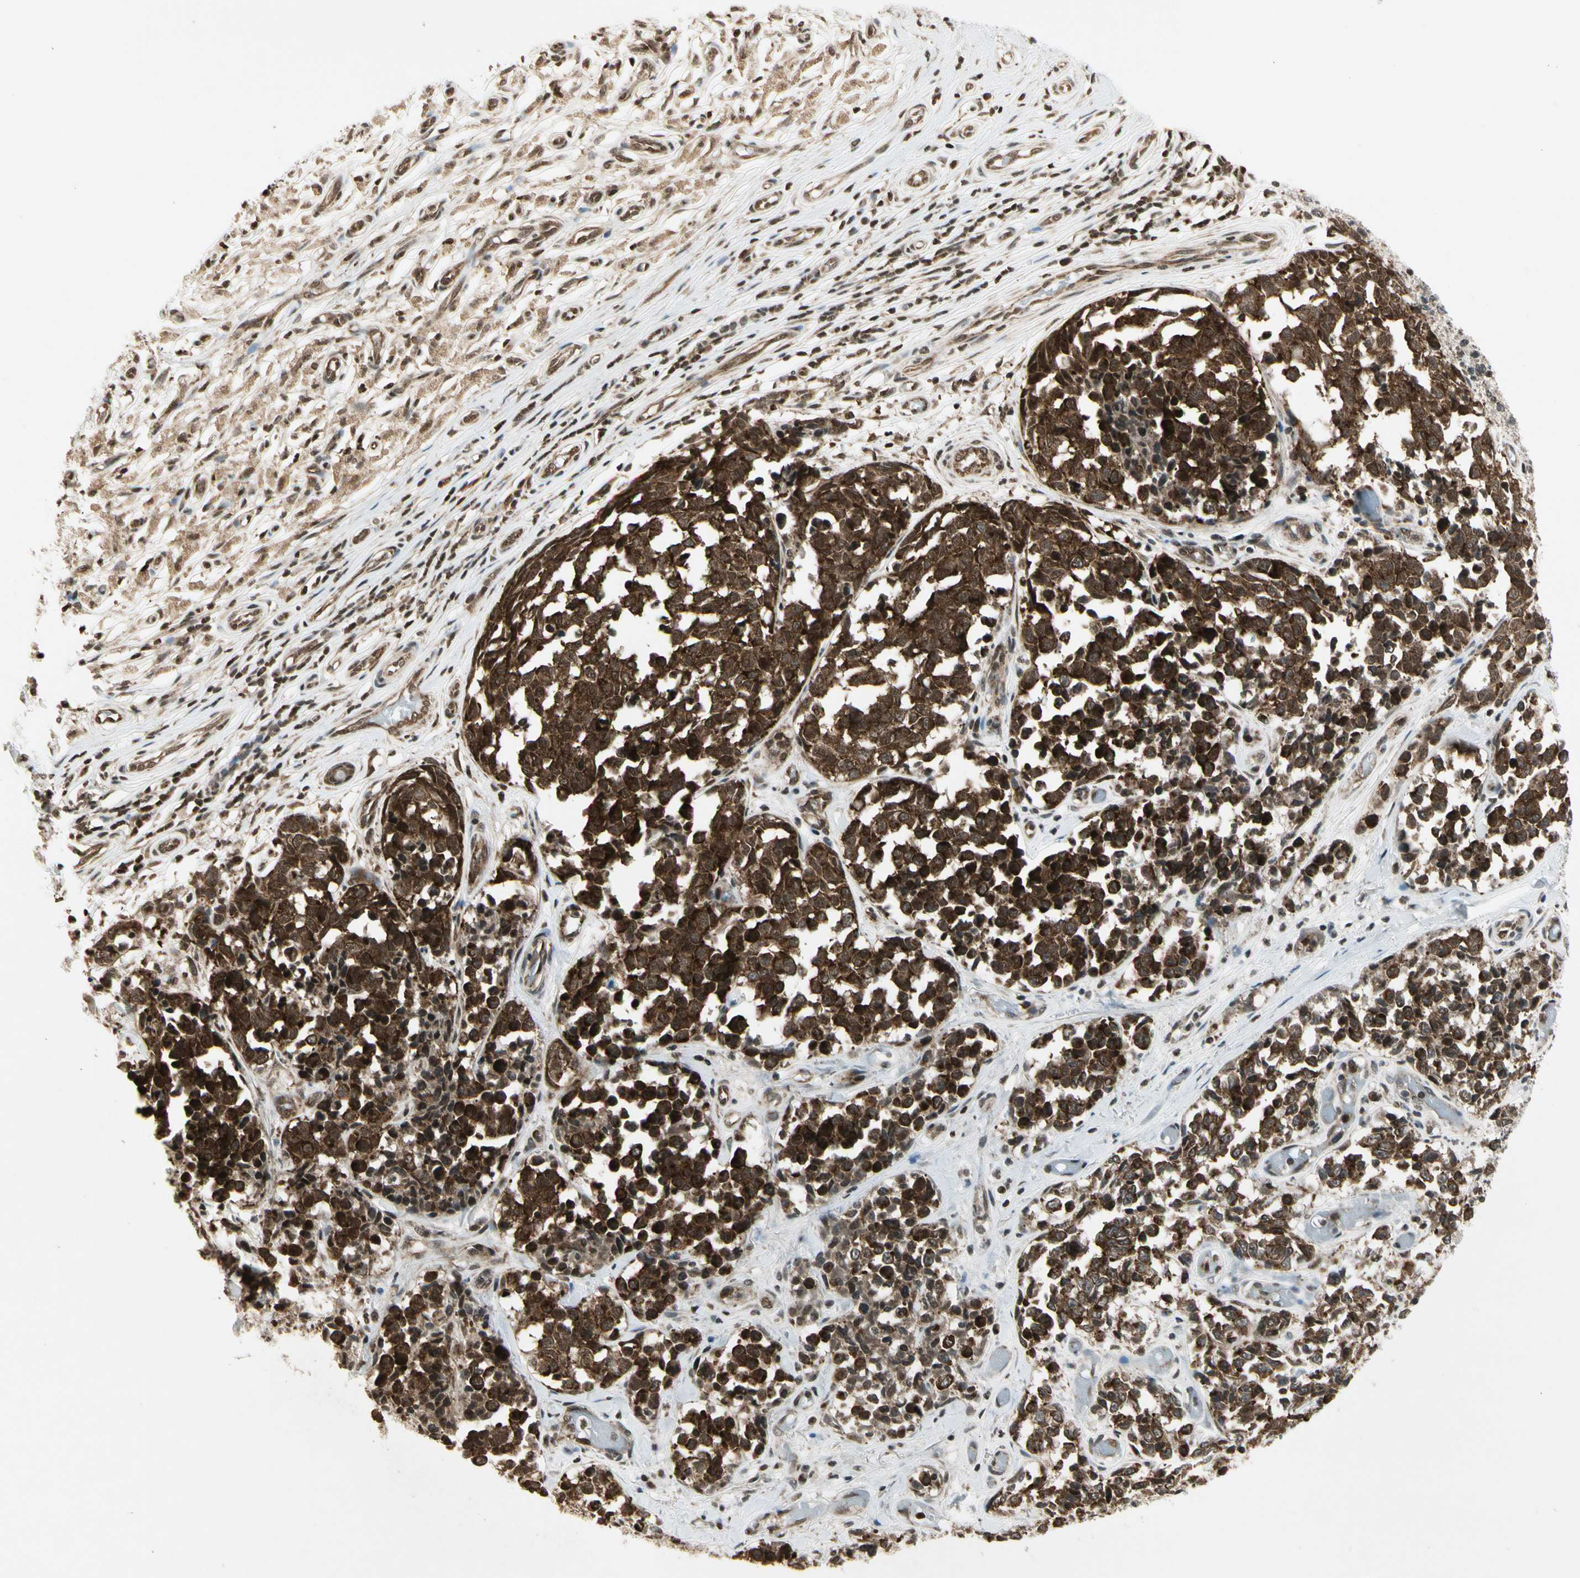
{"staining": {"intensity": "strong", "quantity": ">75%", "location": "cytoplasmic/membranous,nuclear"}, "tissue": "melanoma", "cell_type": "Tumor cells", "image_type": "cancer", "snomed": [{"axis": "morphology", "description": "Malignant melanoma, NOS"}, {"axis": "topography", "description": "Skin"}], "caption": "This micrograph displays immunohistochemistry (IHC) staining of melanoma, with high strong cytoplasmic/membranous and nuclear expression in about >75% of tumor cells.", "gene": "SMN2", "patient": {"sex": "female", "age": 64}}